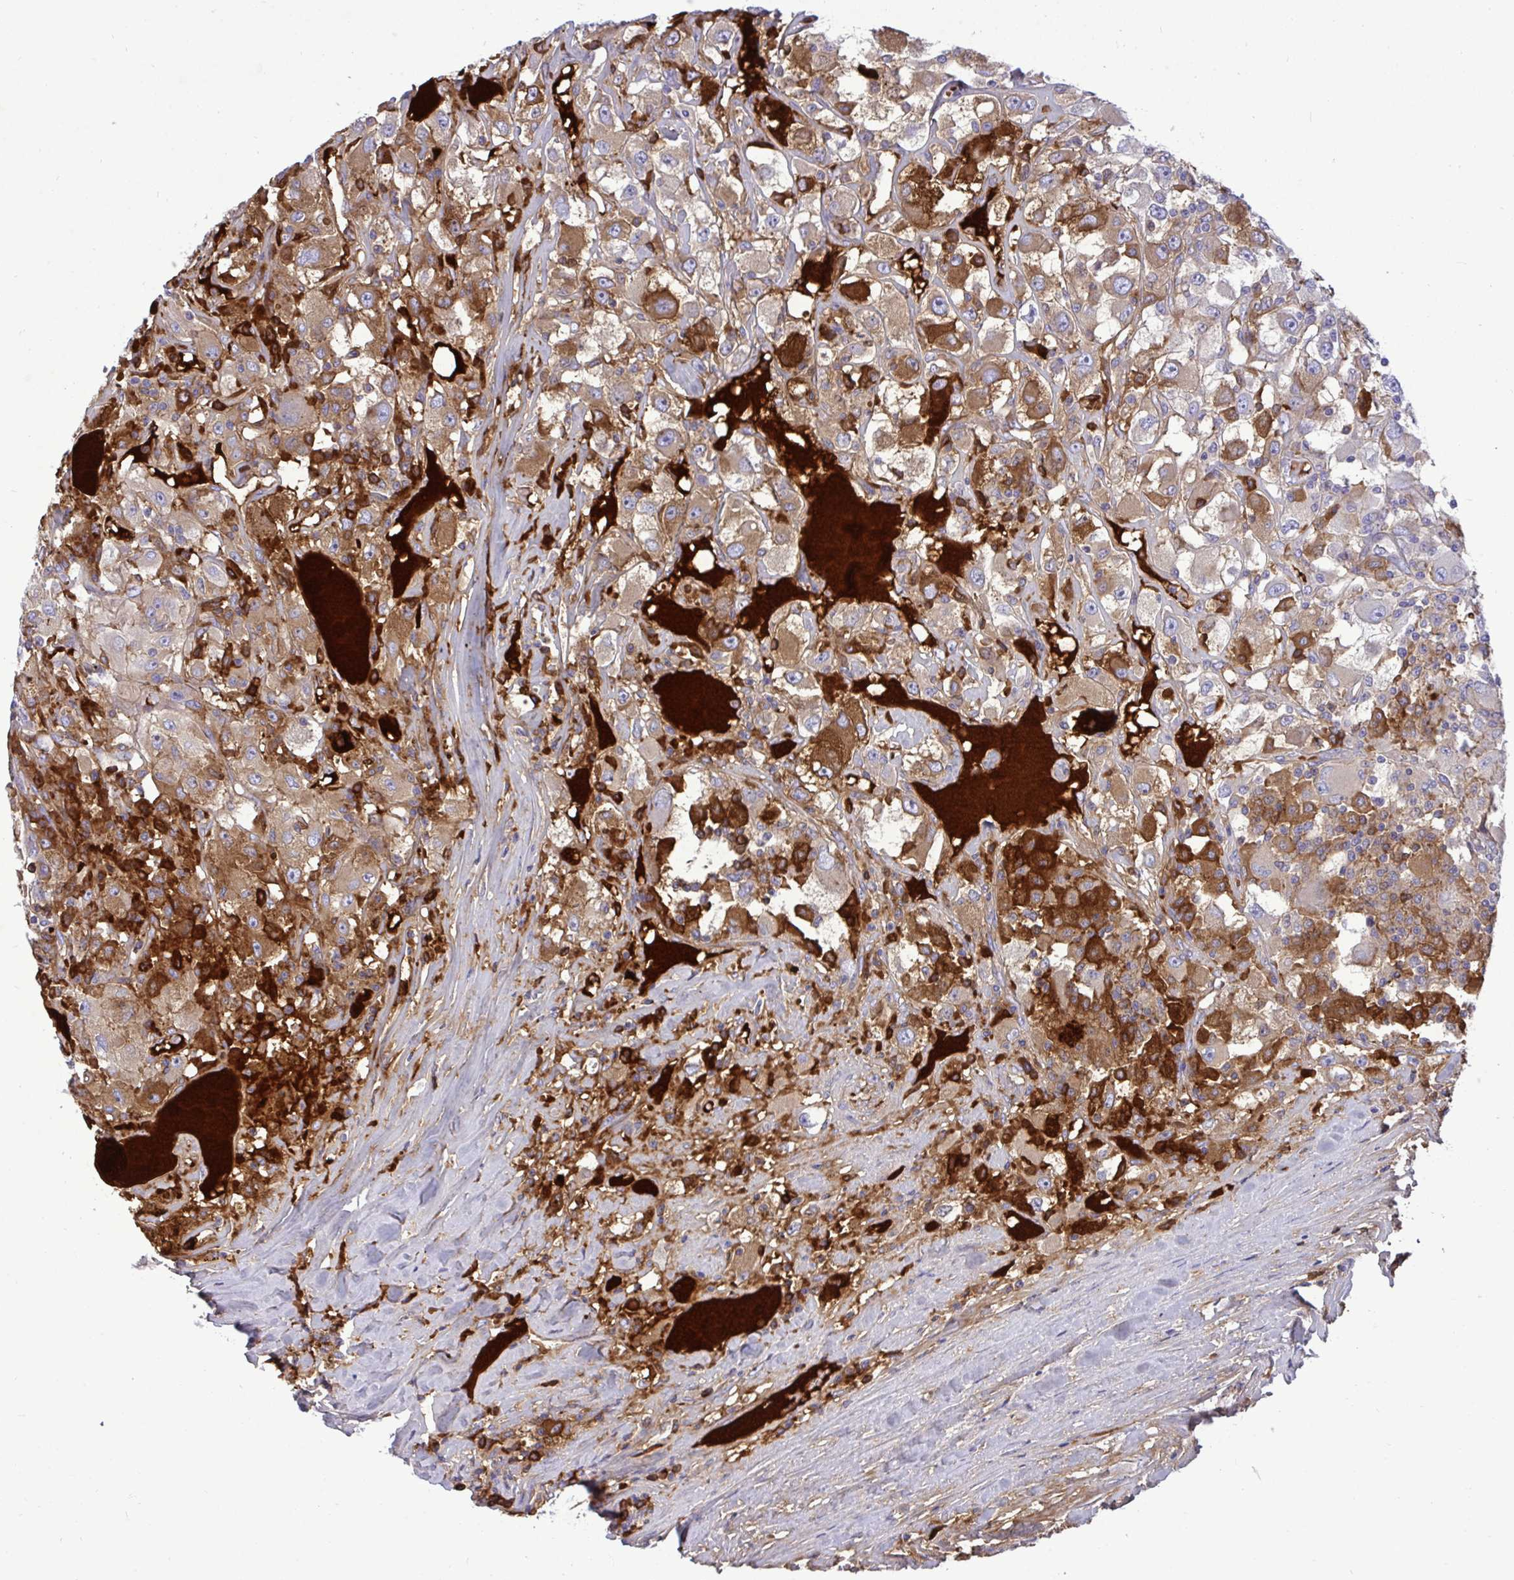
{"staining": {"intensity": "moderate", "quantity": "25%-75%", "location": "cytoplasmic/membranous"}, "tissue": "renal cancer", "cell_type": "Tumor cells", "image_type": "cancer", "snomed": [{"axis": "morphology", "description": "Adenocarcinoma, NOS"}, {"axis": "topography", "description": "Kidney"}], "caption": "Brown immunohistochemical staining in human renal cancer exhibits moderate cytoplasmic/membranous staining in about 25%-75% of tumor cells.", "gene": "F2", "patient": {"sex": "female", "age": 67}}